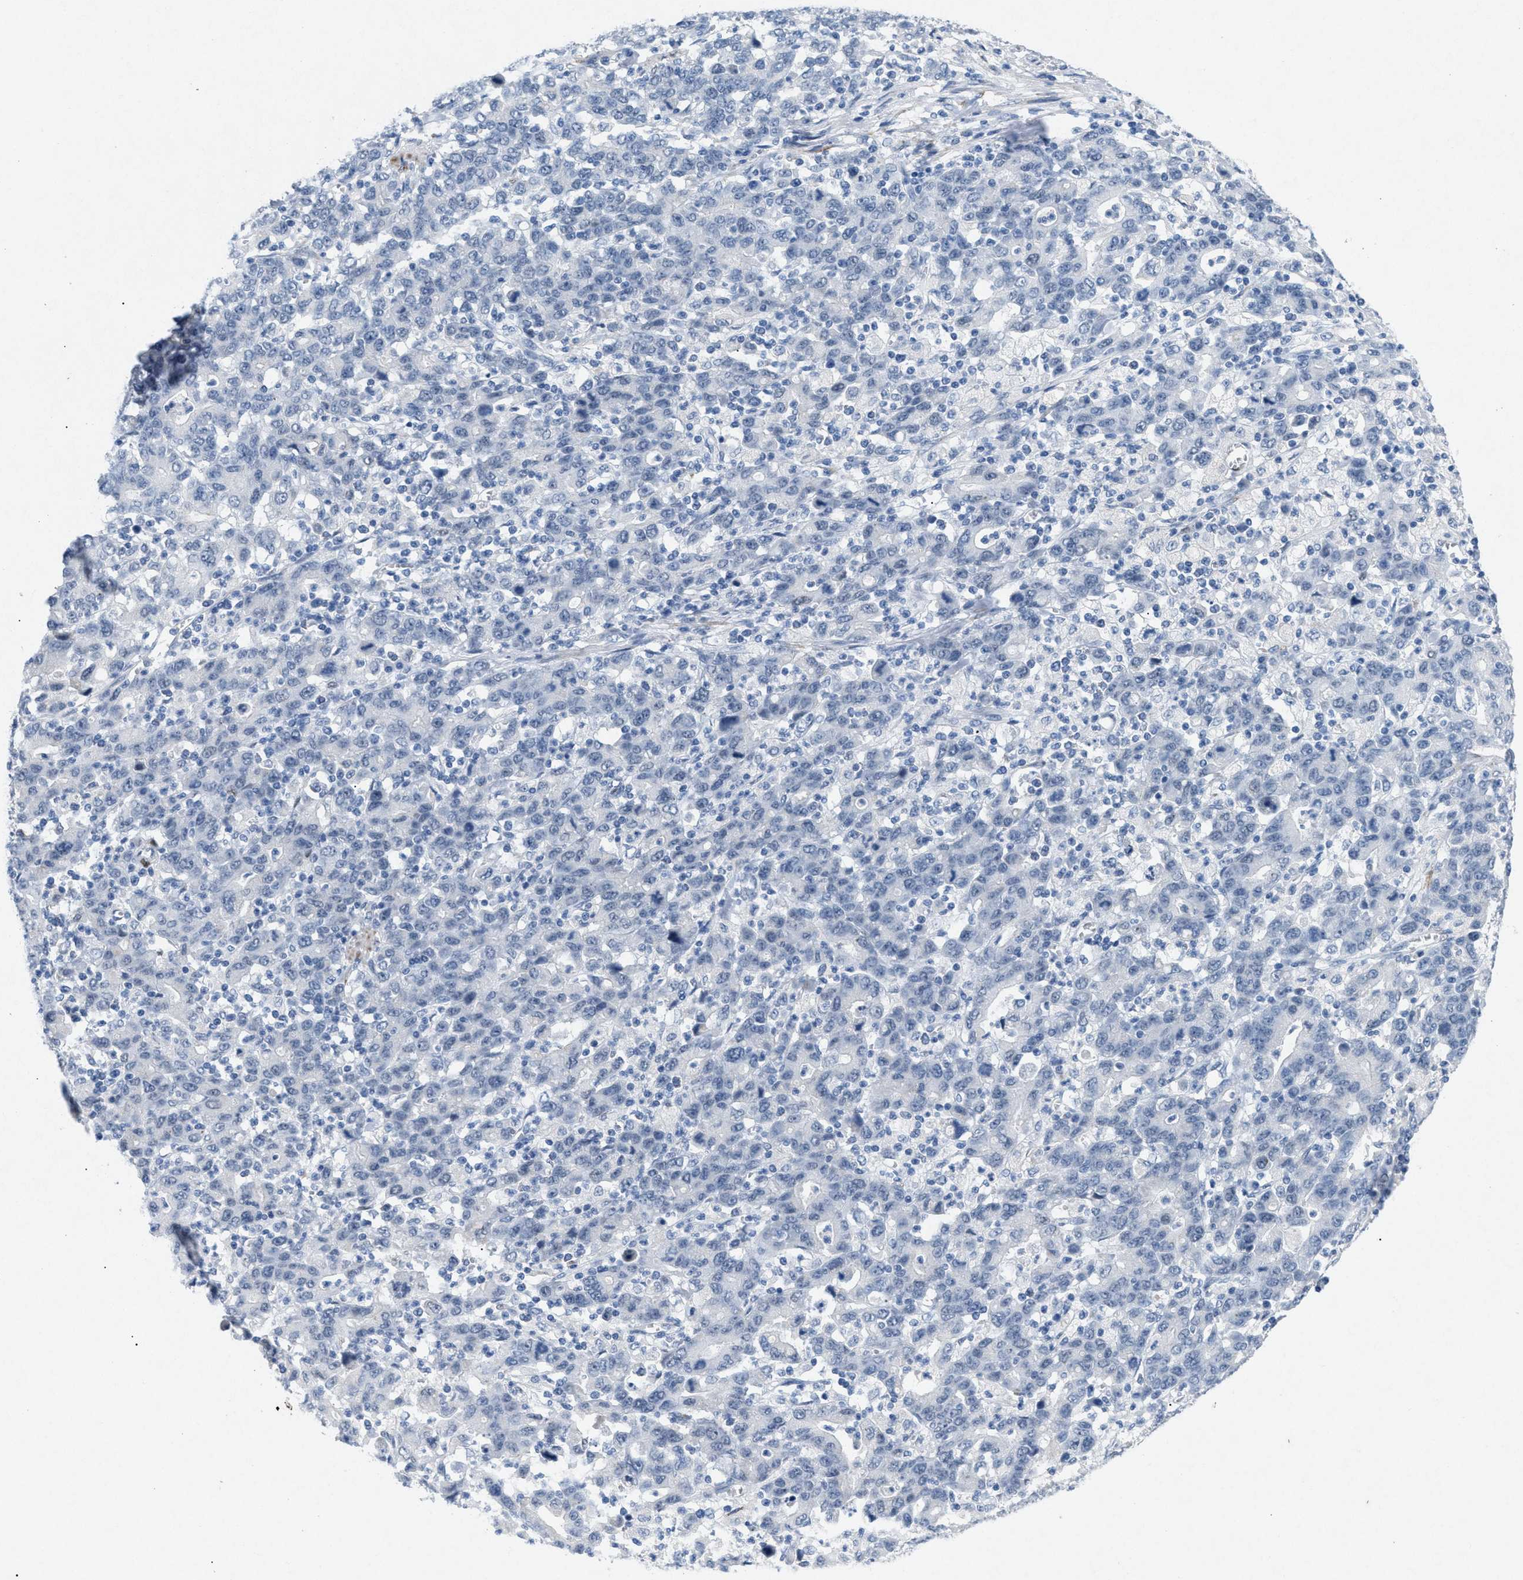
{"staining": {"intensity": "negative", "quantity": "none", "location": "none"}, "tissue": "stomach cancer", "cell_type": "Tumor cells", "image_type": "cancer", "snomed": [{"axis": "morphology", "description": "Adenocarcinoma, NOS"}, {"axis": "topography", "description": "Stomach, upper"}], "caption": "Immunohistochemical staining of stomach cancer (adenocarcinoma) shows no significant expression in tumor cells.", "gene": "TASOR", "patient": {"sex": "male", "age": 69}}